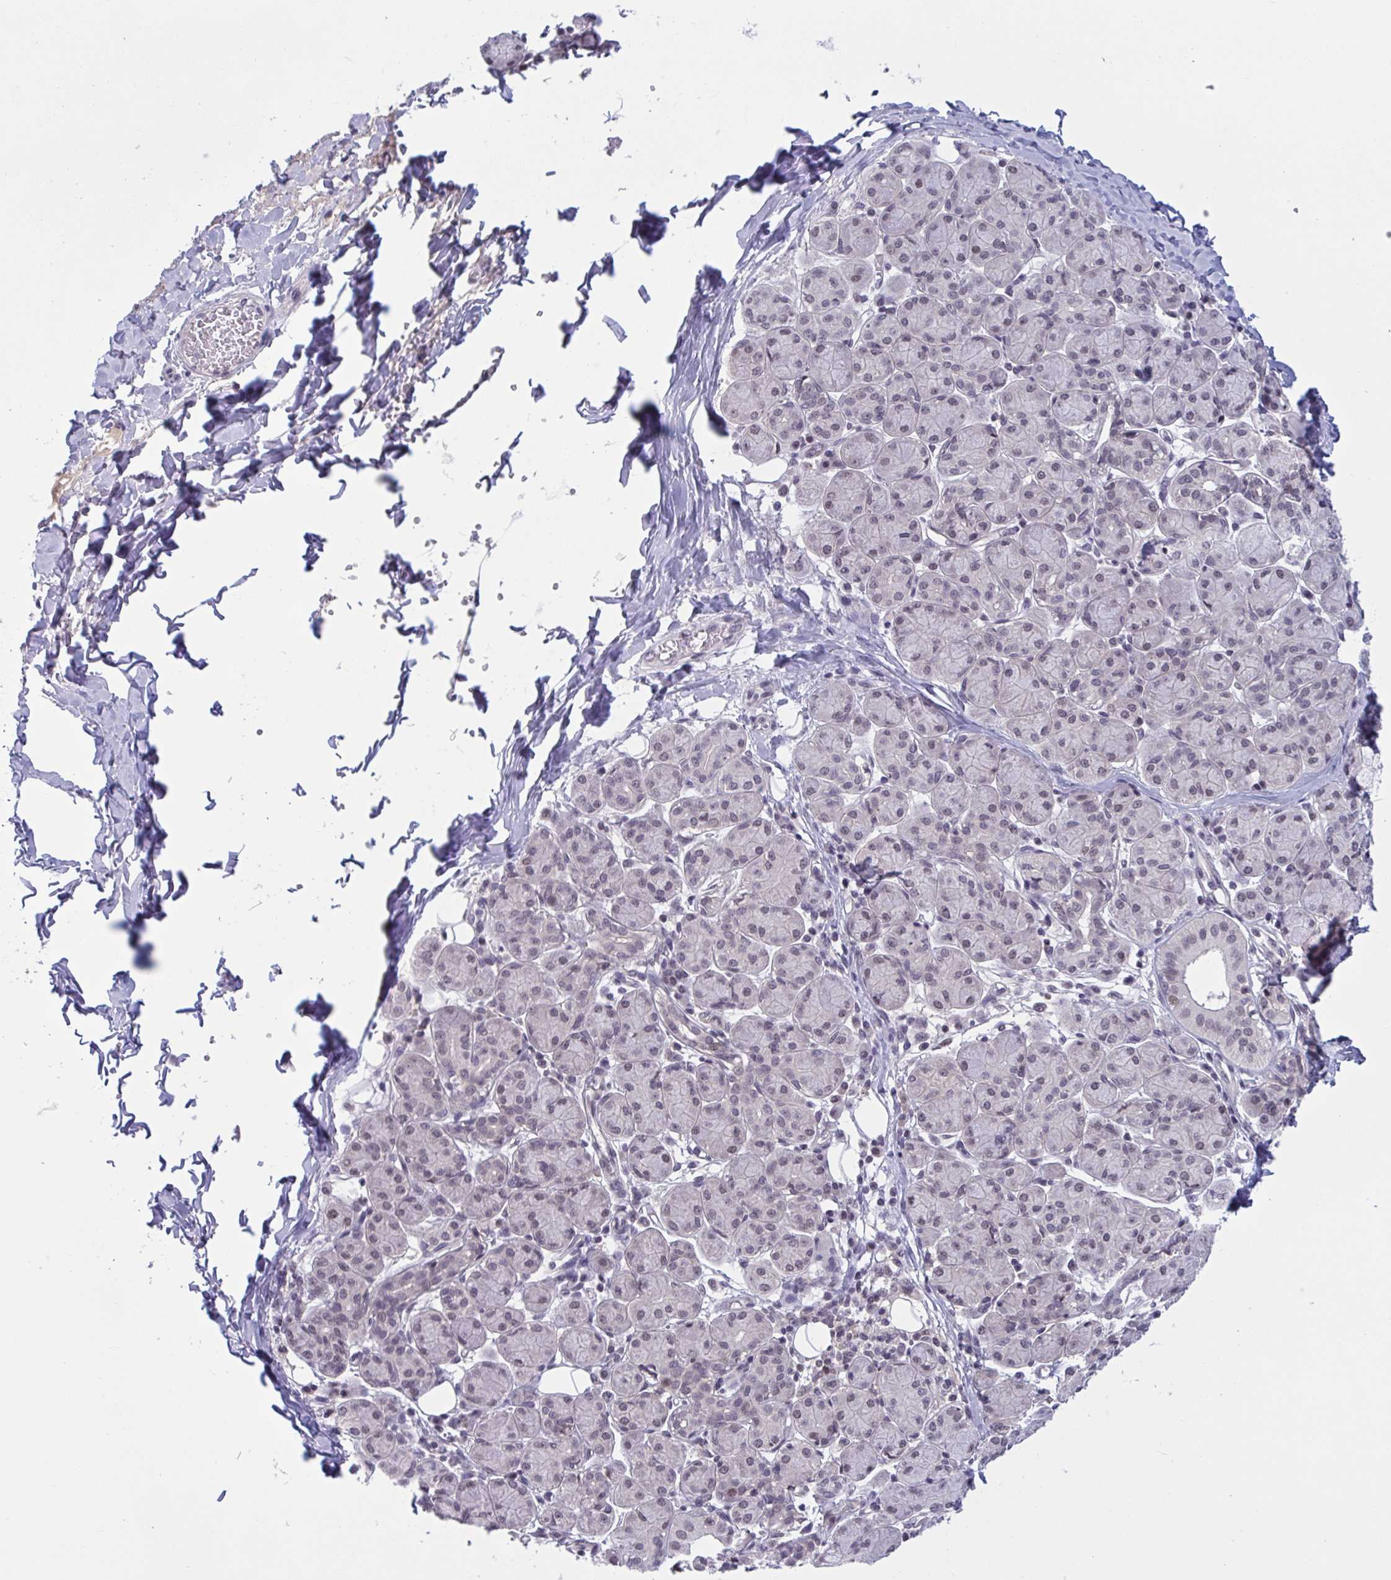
{"staining": {"intensity": "weak", "quantity": "<25%", "location": "nuclear"}, "tissue": "salivary gland", "cell_type": "Glandular cells", "image_type": "normal", "snomed": [{"axis": "morphology", "description": "Normal tissue, NOS"}, {"axis": "morphology", "description": "Inflammation, NOS"}, {"axis": "topography", "description": "Lymph node"}, {"axis": "topography", "description": "Salivary gland"}], "caption": "DAB immunohistochemical staining of normal salivary gland demonstrates no significant expression in glandular cells. Brightfield microscopy of IHC stained with DAB (brown) and hematoxylin (blue), captured at high magnification.", "gene": "TTC7B", "patient": {"sex": "male", "age": 3}}